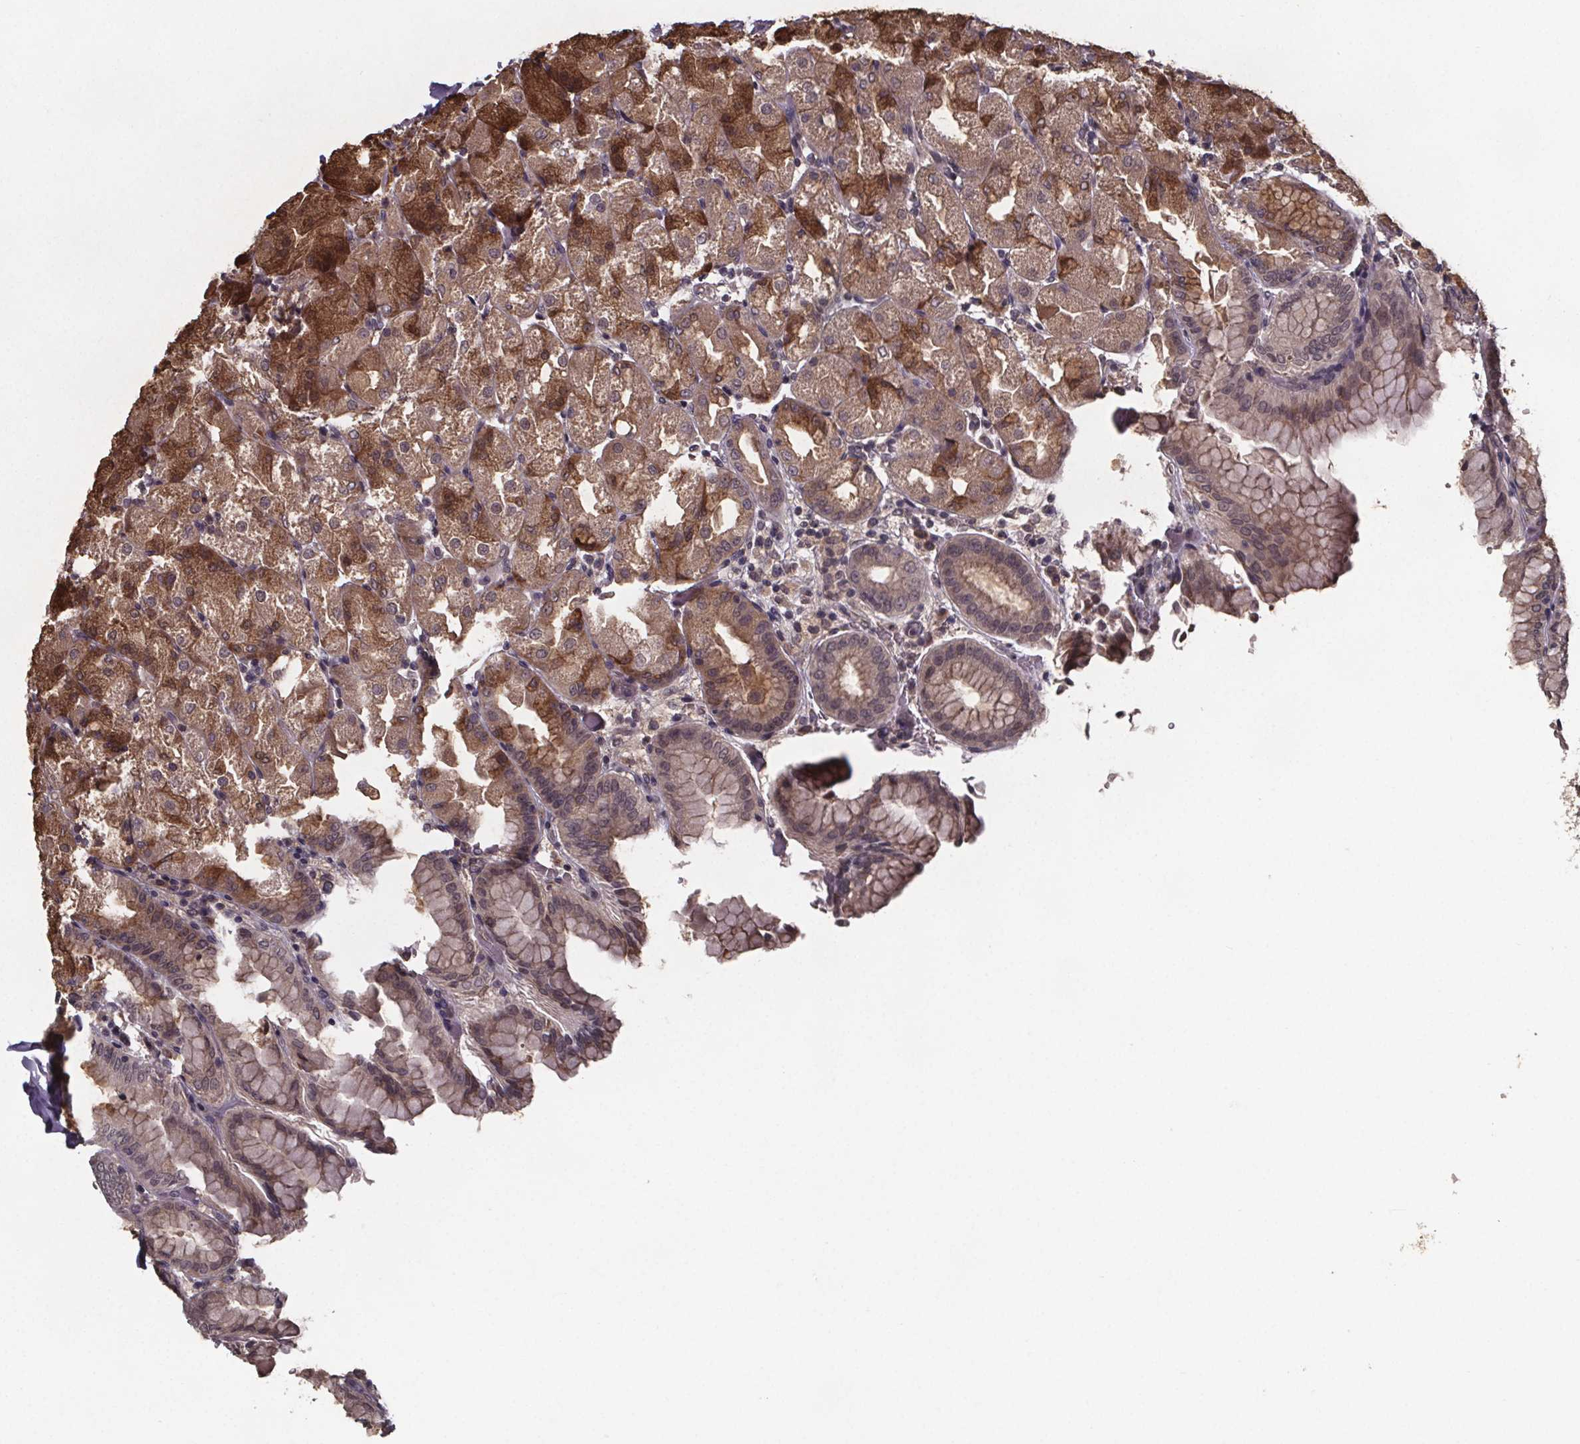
{"staining": {"intensity": "moderate", "quantity": ">75%", "location": "cytoplasmic/membranous"}, "tissue": "stomach", "cell_type": "Glandular cells", "image_type": "normal", "snomed": [{"axis": "morphology", "description": "Normal tissue, NOS"}, {"axis": "topography", "description": "Stomach, upper"}, {"axis": "topography", "description": "Stomach"}, {"axis": "topography", "description": "Stomach, lower"}], "caption": "High-power microscopy captured an immunohistochemistry (IHC) photomicrograph of normal stomach, revealing moderate cytoplasmic/membranous positivity in about >75% of glandular cells.", "gene": "SAT1", "patient": {"sex": "male", "age": 62}}